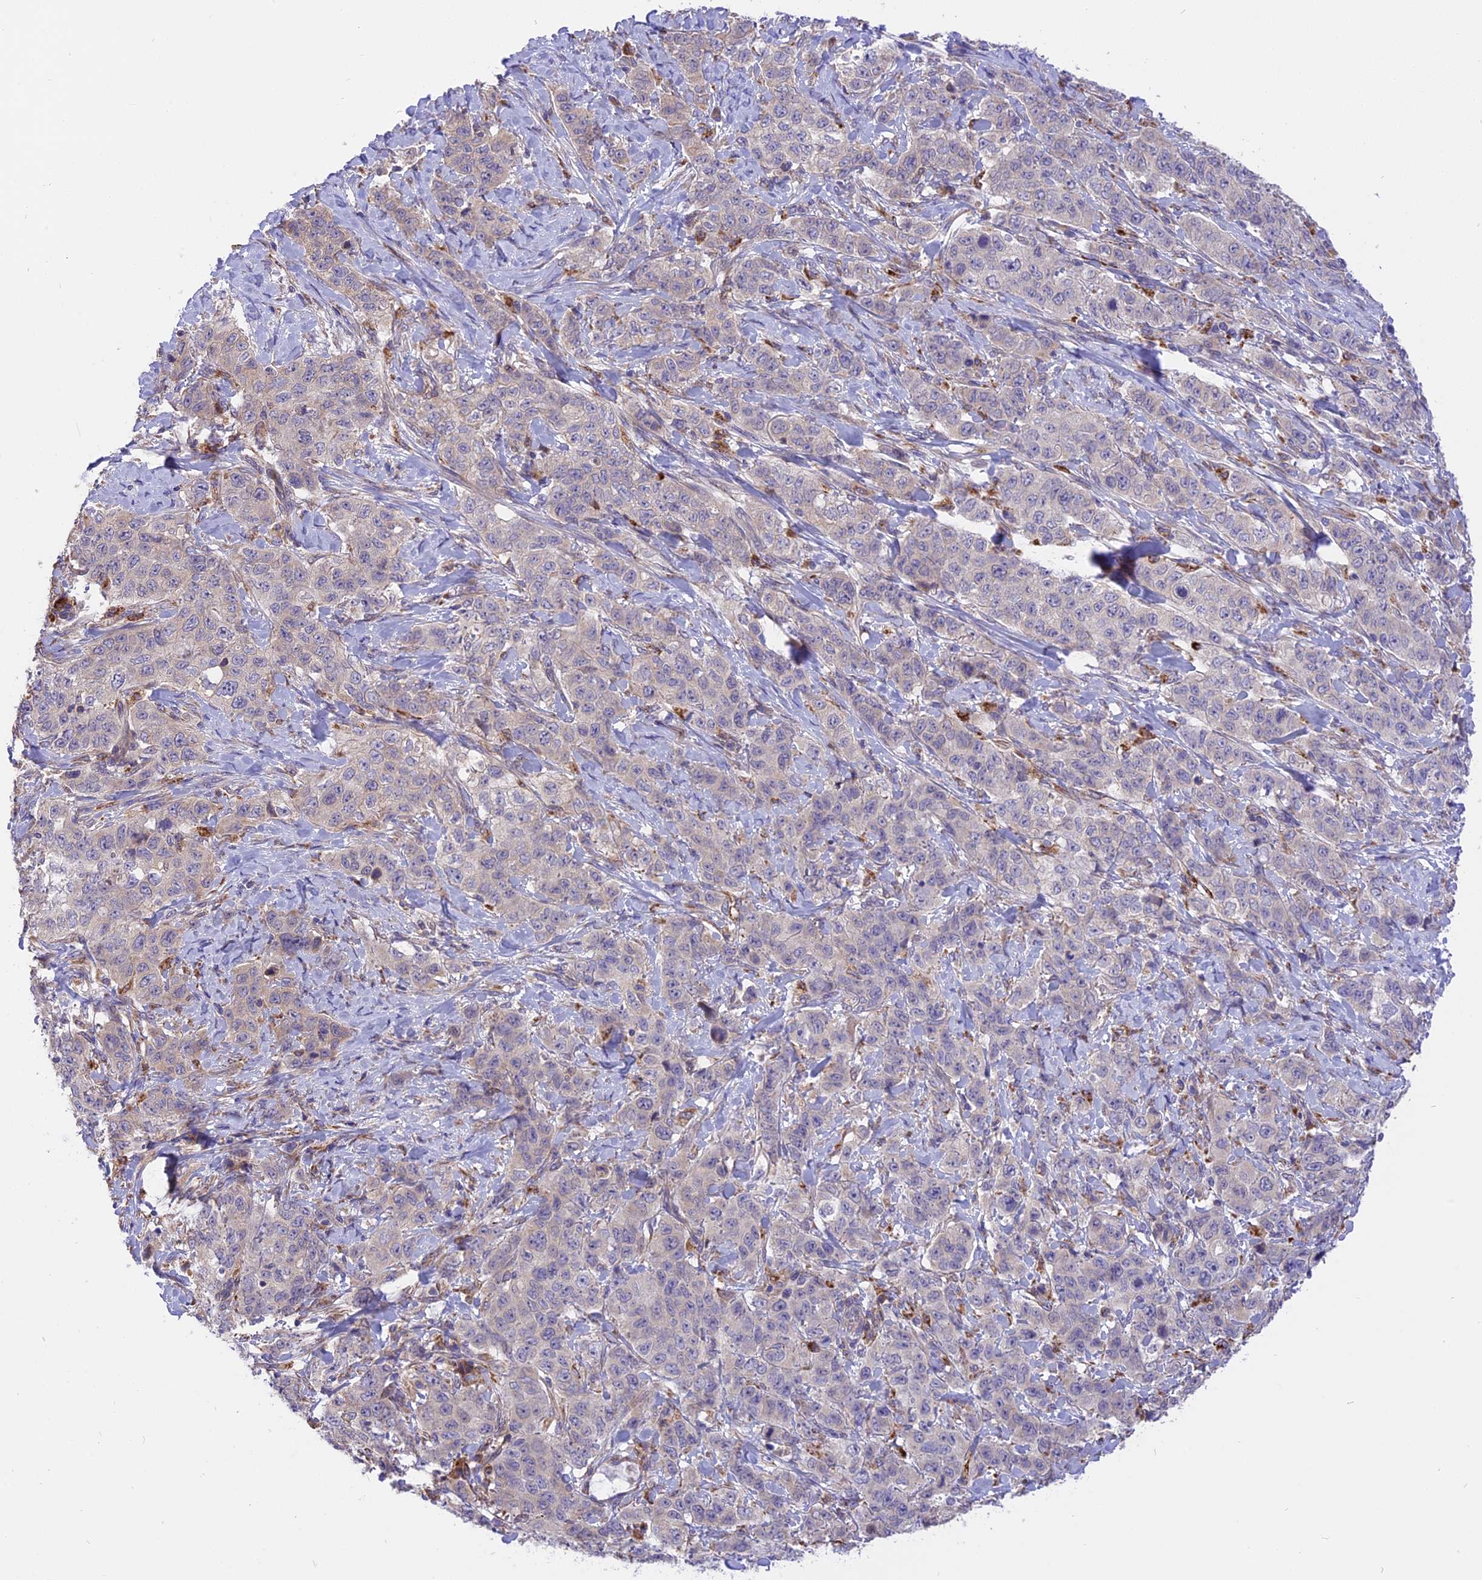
{"staining": {"intensity": "negative", "quantity": "none", "location": "none"}, "tissue": "stomach cancer", "cell_type": "Tumor cells", "image_type": "cancer", "snomed": [{"axis": "morphology", "description": "Adenocarcinoma, NOS"}, {"axis": "topography", "description": "Stomach"}], "caption": "A high-resolution image shows IHC staining of adenocarcinoma (stomach), which reveals no significant positivity in tumor cells.", "gene": "ARMCX6", "patient": {"sex": "male", "age": 48}}